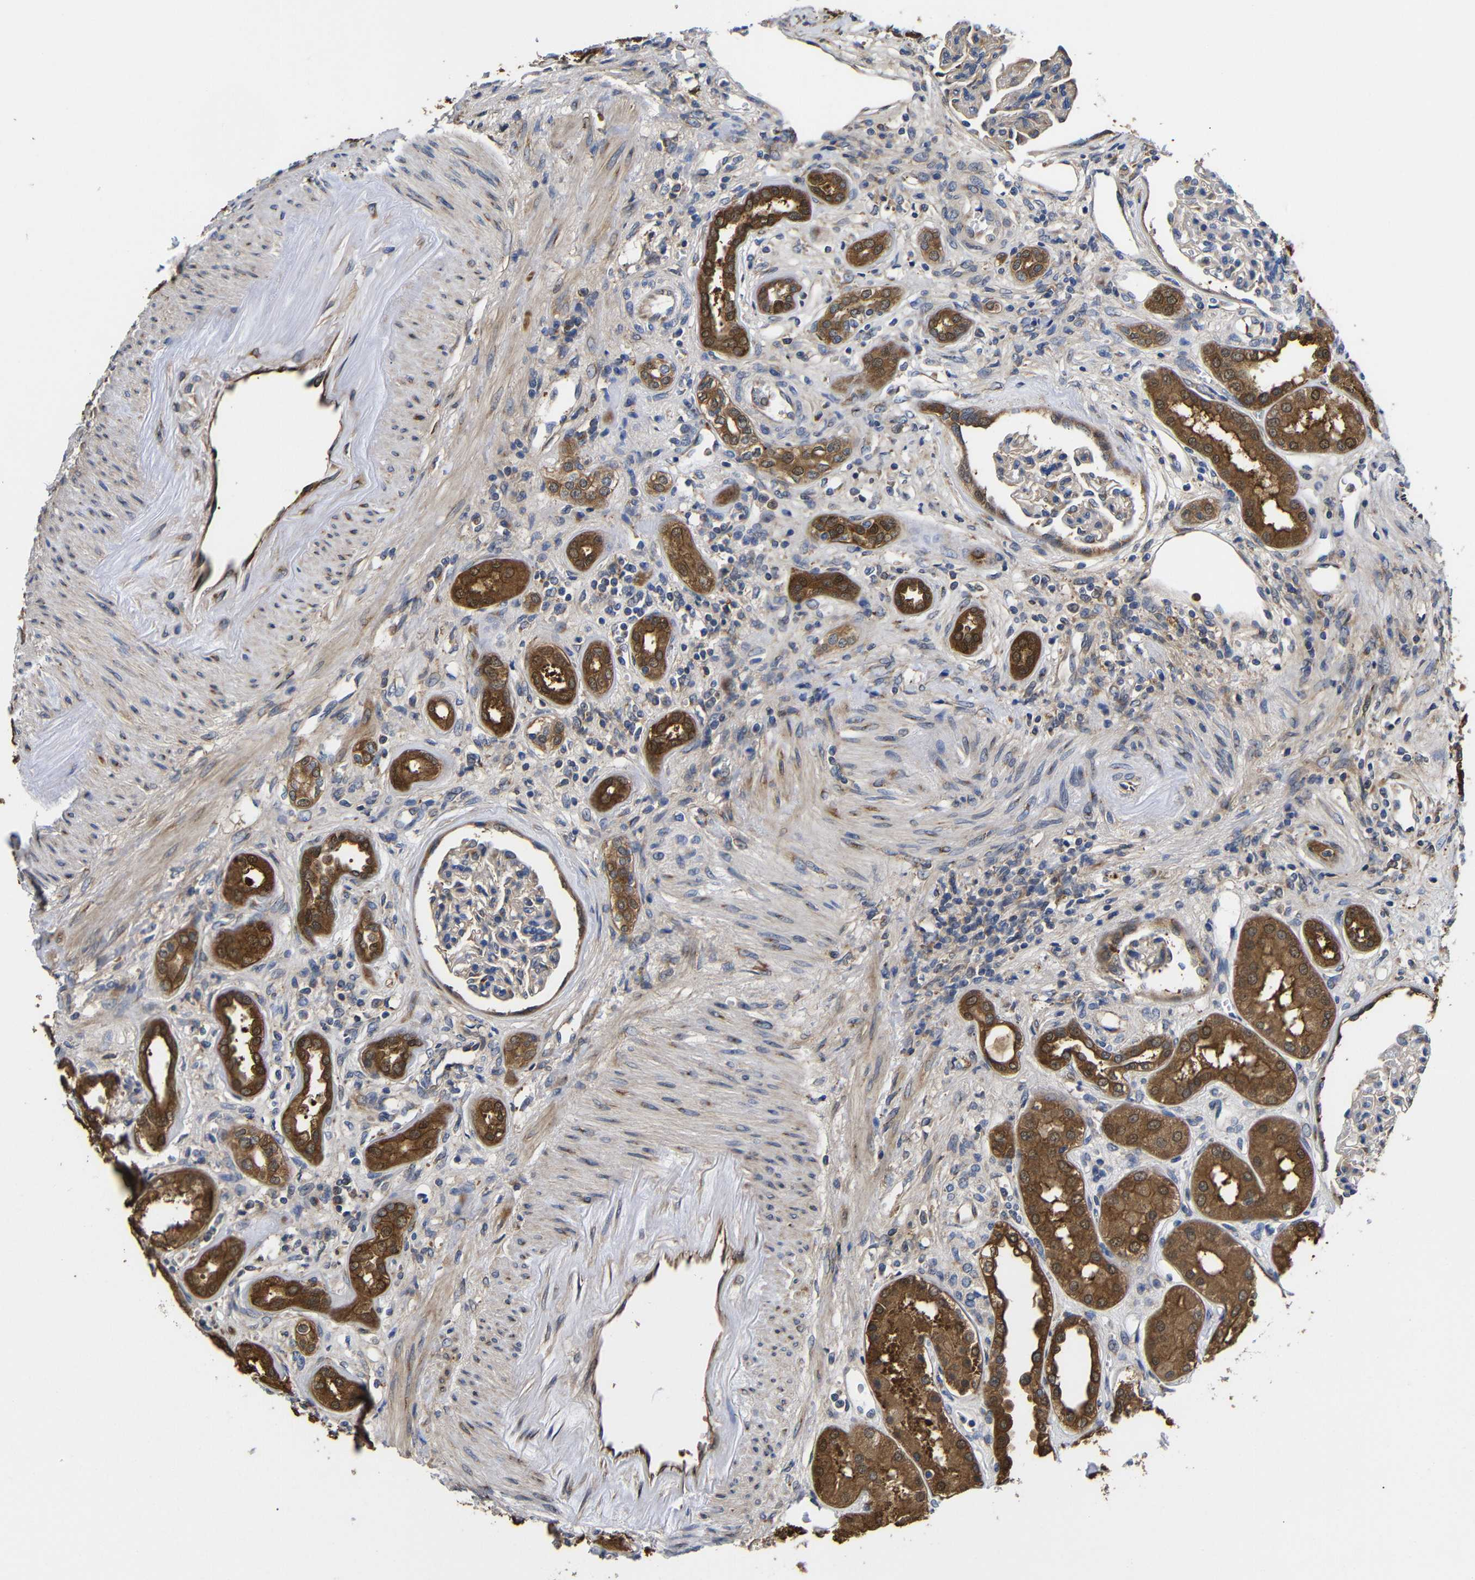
{"staining": {"intensity": "moderate", "quantity": "<25%", "location": "cytoplasmic/membranous"}, "tissue": "kidney", "cell_type": "Cells in glomeruli", "image_type": "normal", "snomed": [{"axis": "morphology", "description": "Normal tissue, NOS"}, {"axis": "topography", "description": "Kidney"}], "caption": "Kidney stained with IHC shows moderate cytoplasmic/membranous expression in about <25% of cells in glomeruli. (DAB = brown stain, brightfield microscopy at high magnification).", "gene": "LRRCC1", "patient": {"sex": "male", "age": 59}}